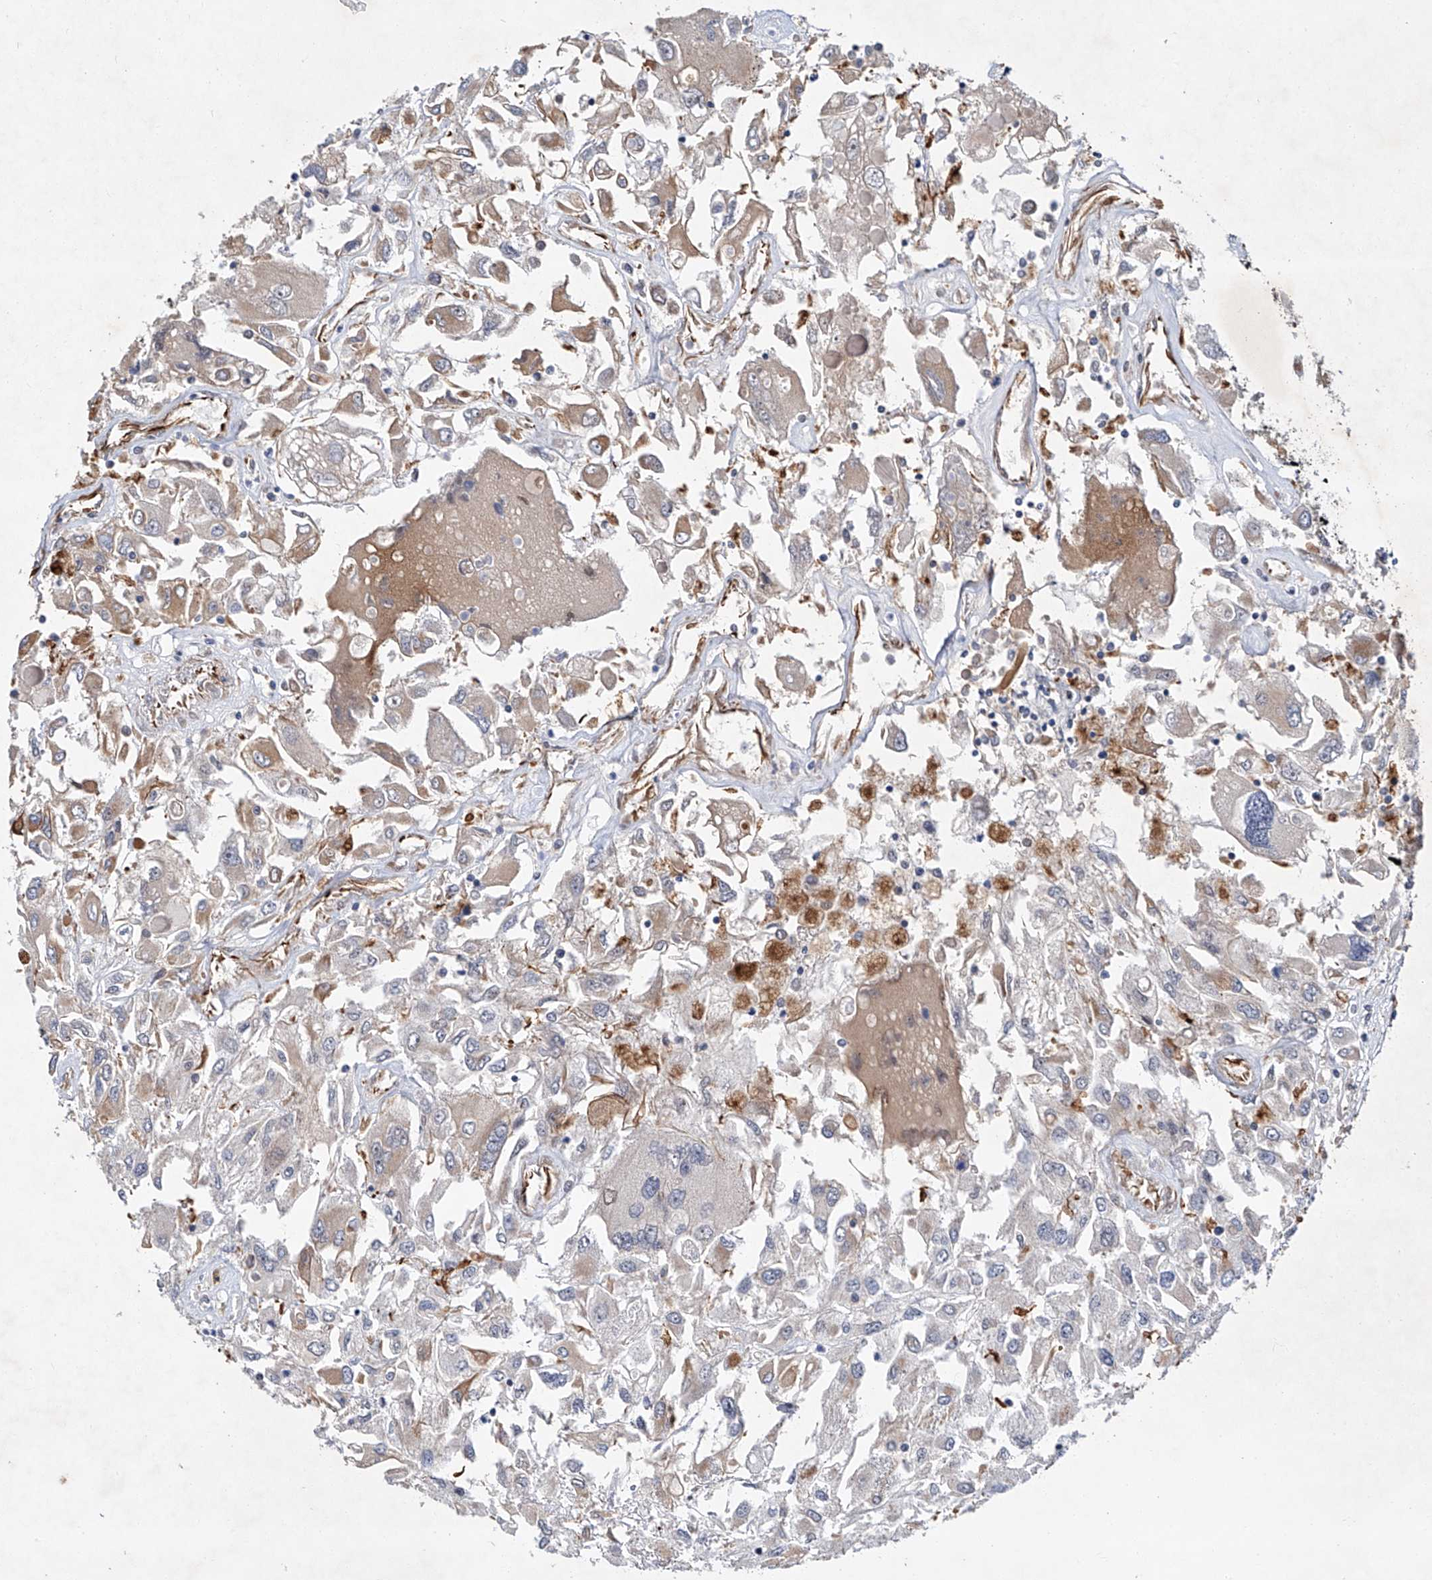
{"staining": {"intensity": "moderate", "quantity": "<25%", "location": "cytoplasmic/membranous"}, "tissue": "renal cancer", "cell_type": "Tumor cells", "image_type": "cancer", "snomed": [{"axis": "morphology", "description": "Adenocarcinoma, NOS"}, {"axis": "topography", "description": "Kidney"}], "caption": "Human renal cancer stained with a brown dye displays moderate cytoplasmic/membranous positive positivity in approximately <25% of tumor cells.", "gene": "AMD1", "patient": {"sex": "female", "age": 52}}